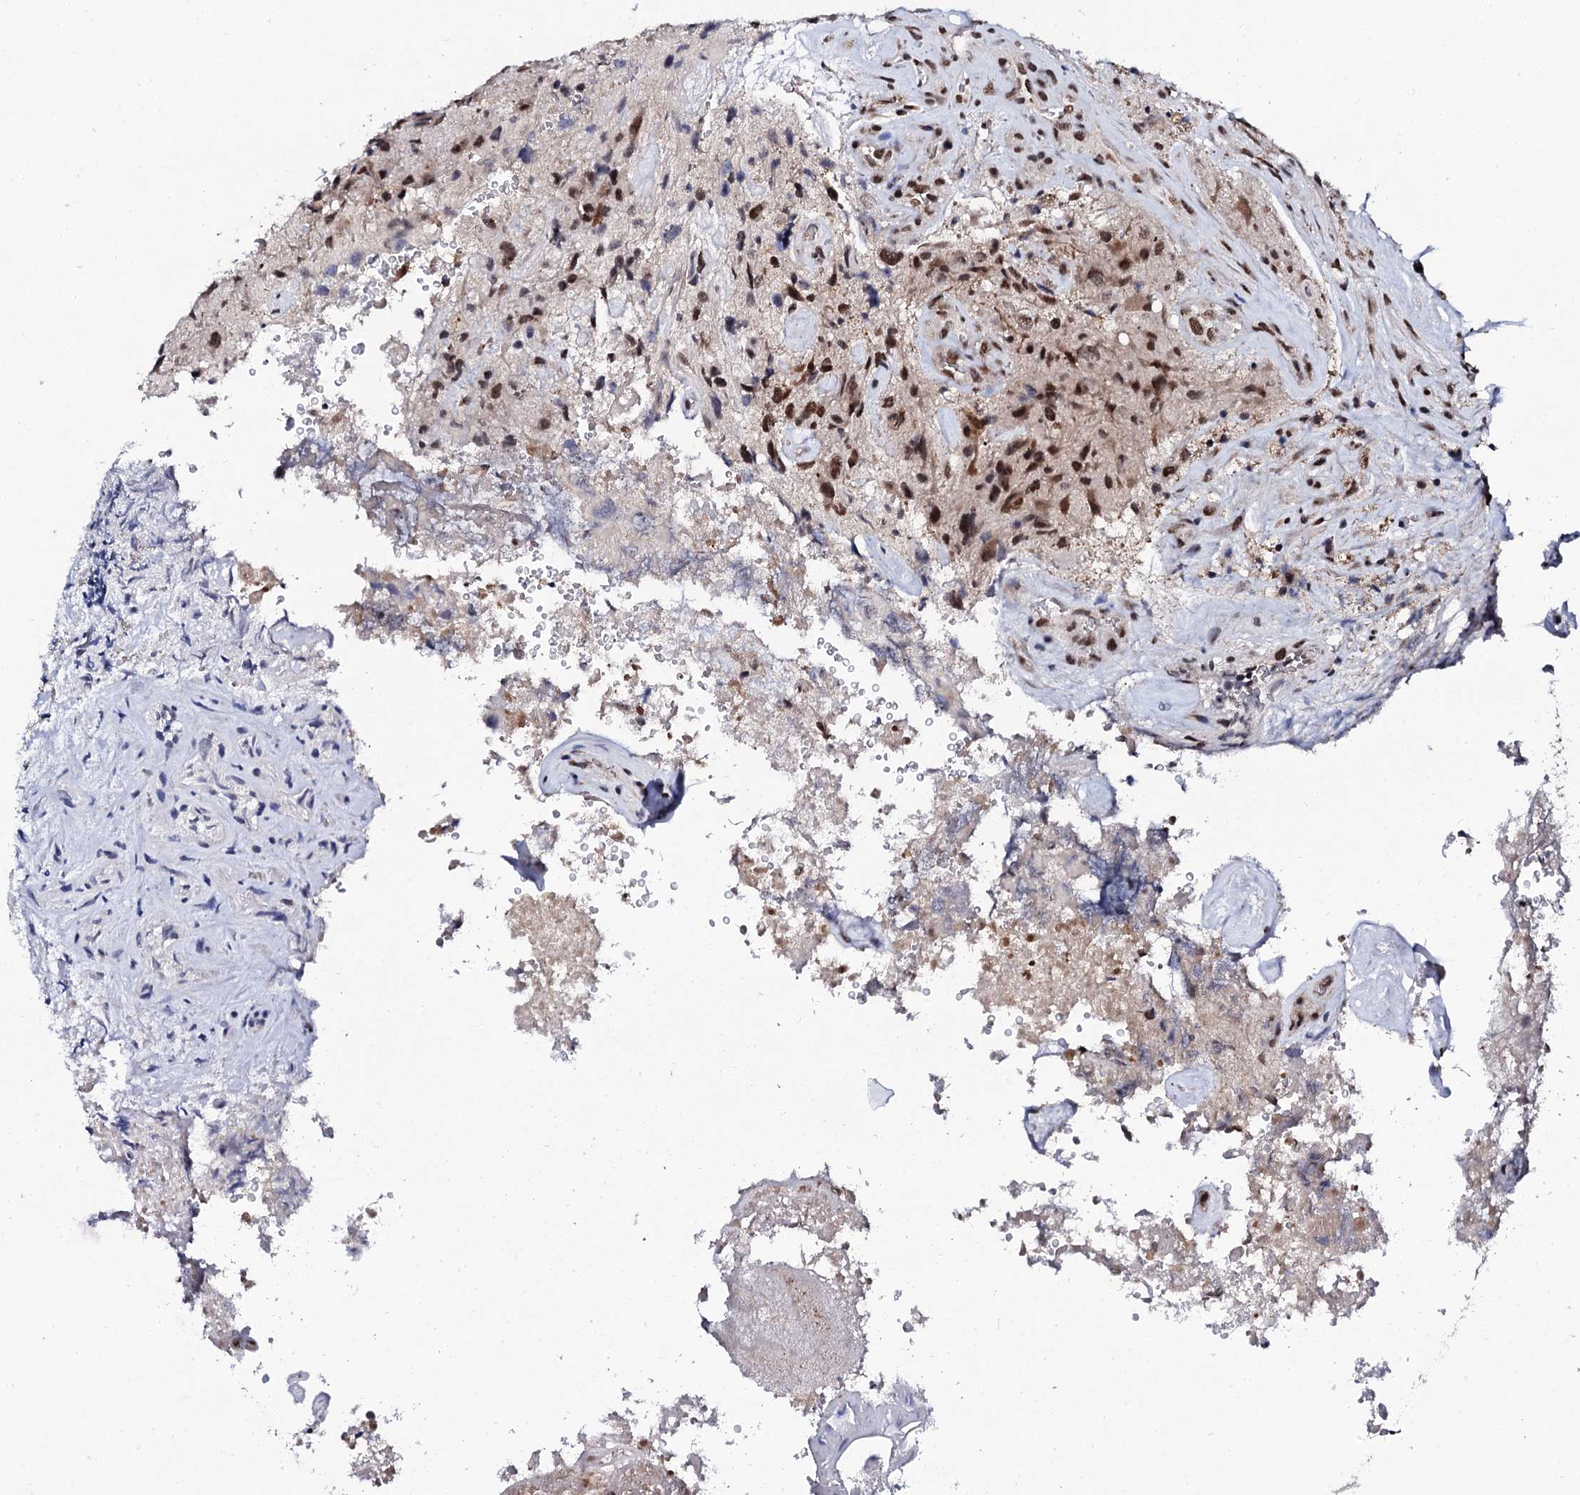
{"staining": {"intensity": "strong", "quantity": ">75%", "location": "nuclear"}, "tissue": "glioma", "cell_type": "Tumor cells", "image_type": "cancer", "snomed": [{"axis": "morphology", "description": "Glioma, malignant, High grade"}, {"axis": "topography", "description": "Brain"}], "caption": "A histopathology image of high-grade glioma (malignant) stained for a protein shows strong nuclear brown staining in tumor cells.", "gene": "CSTF3", "patient": {"sex": "male", "age": 69}}